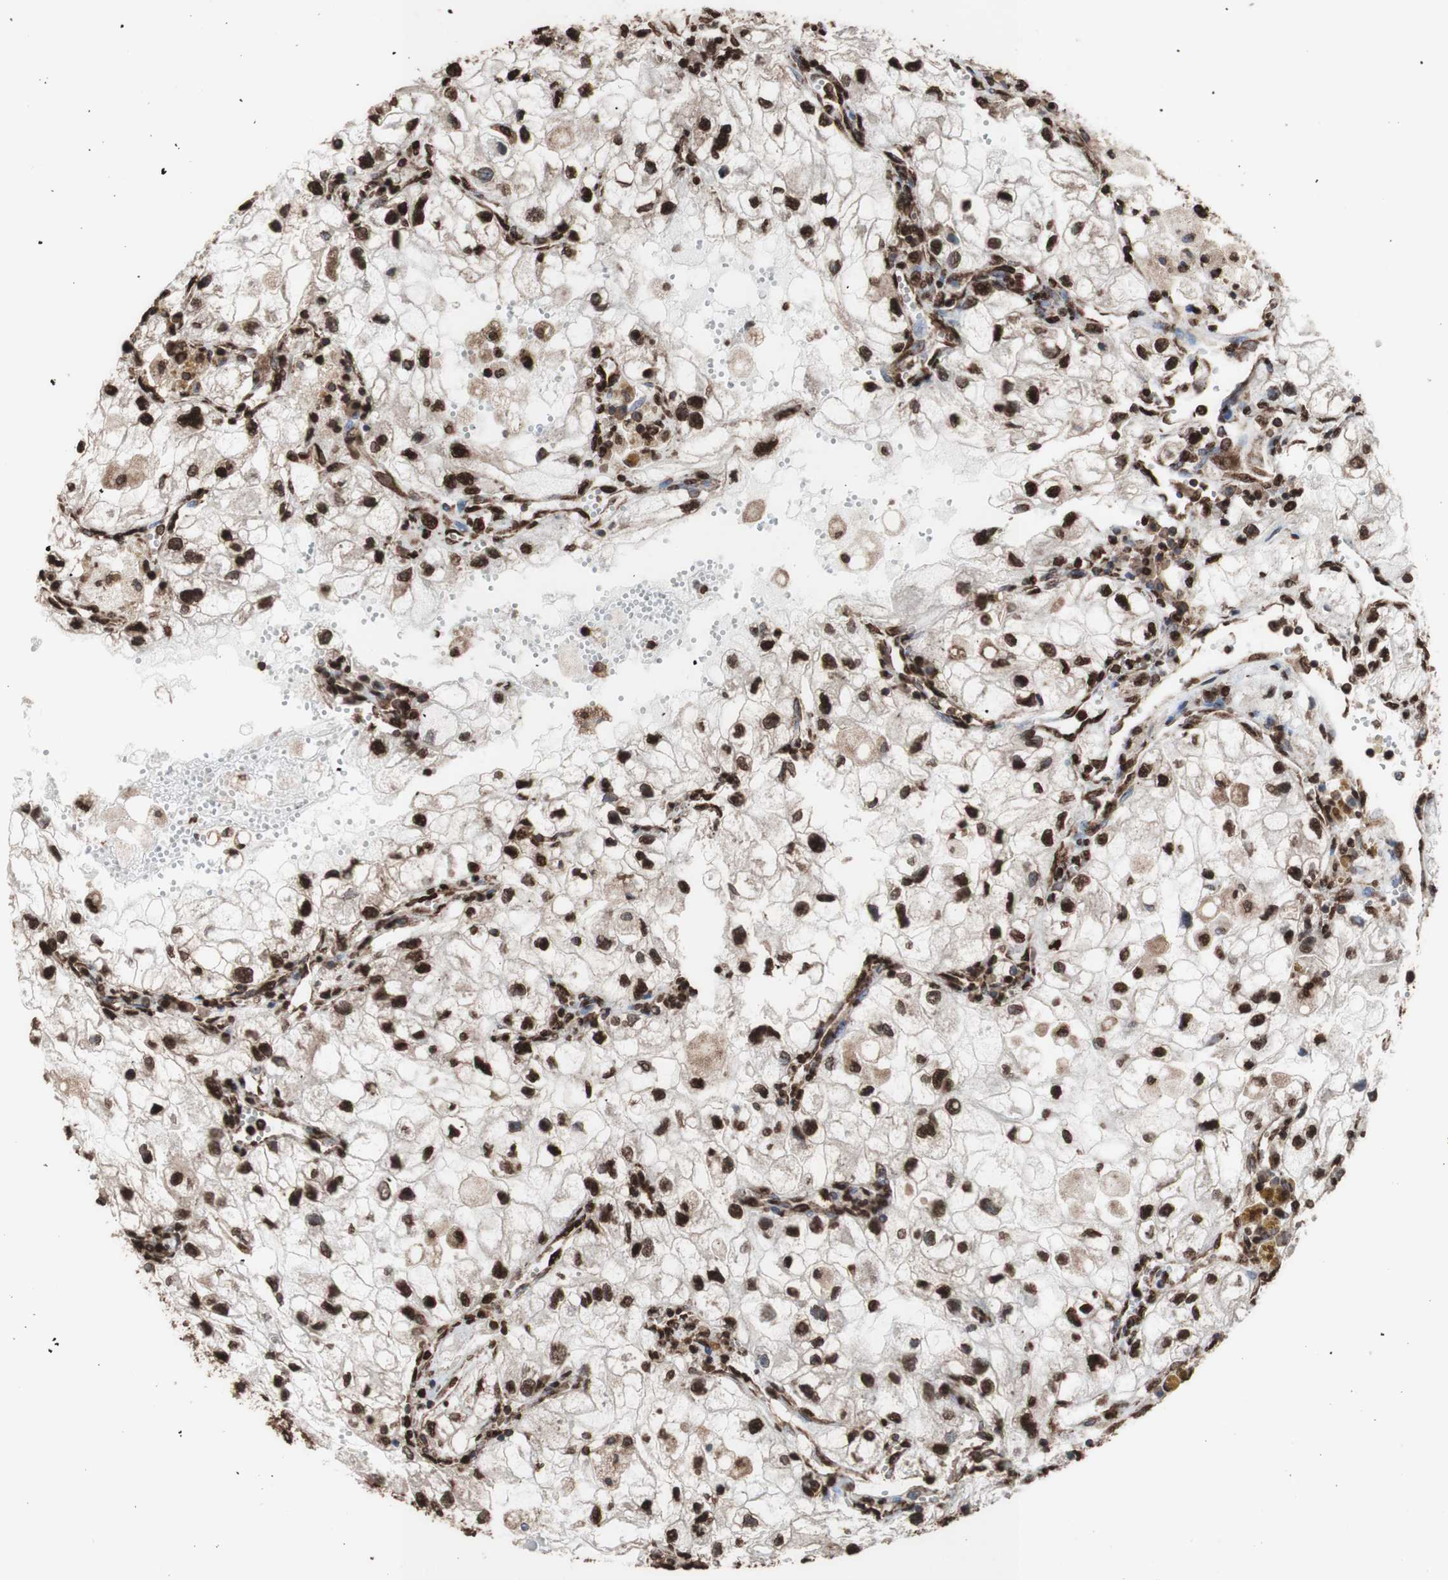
{"staining": {"intensity": "strong", "quantity": ">75%", "location": "cytoplasmic/membranous,nuclear"}, "tissue": "renal cancer", "cell_type": "Tumor cells", "image_type": "cancer", "snomed": [{"axis": "morphology", "description": "Adenocarcinoma, NOS"}, {"axis": "topography", "description": "Kidney"}], "caption": "This is an image of IHC staining of adenocarcinoma (renal), which shows strong expression in the cytoplasmic/membranous and nuclear of tumor cells.", "gene": "PIDD1", "patient": {"sex": "female", "age": 70}}